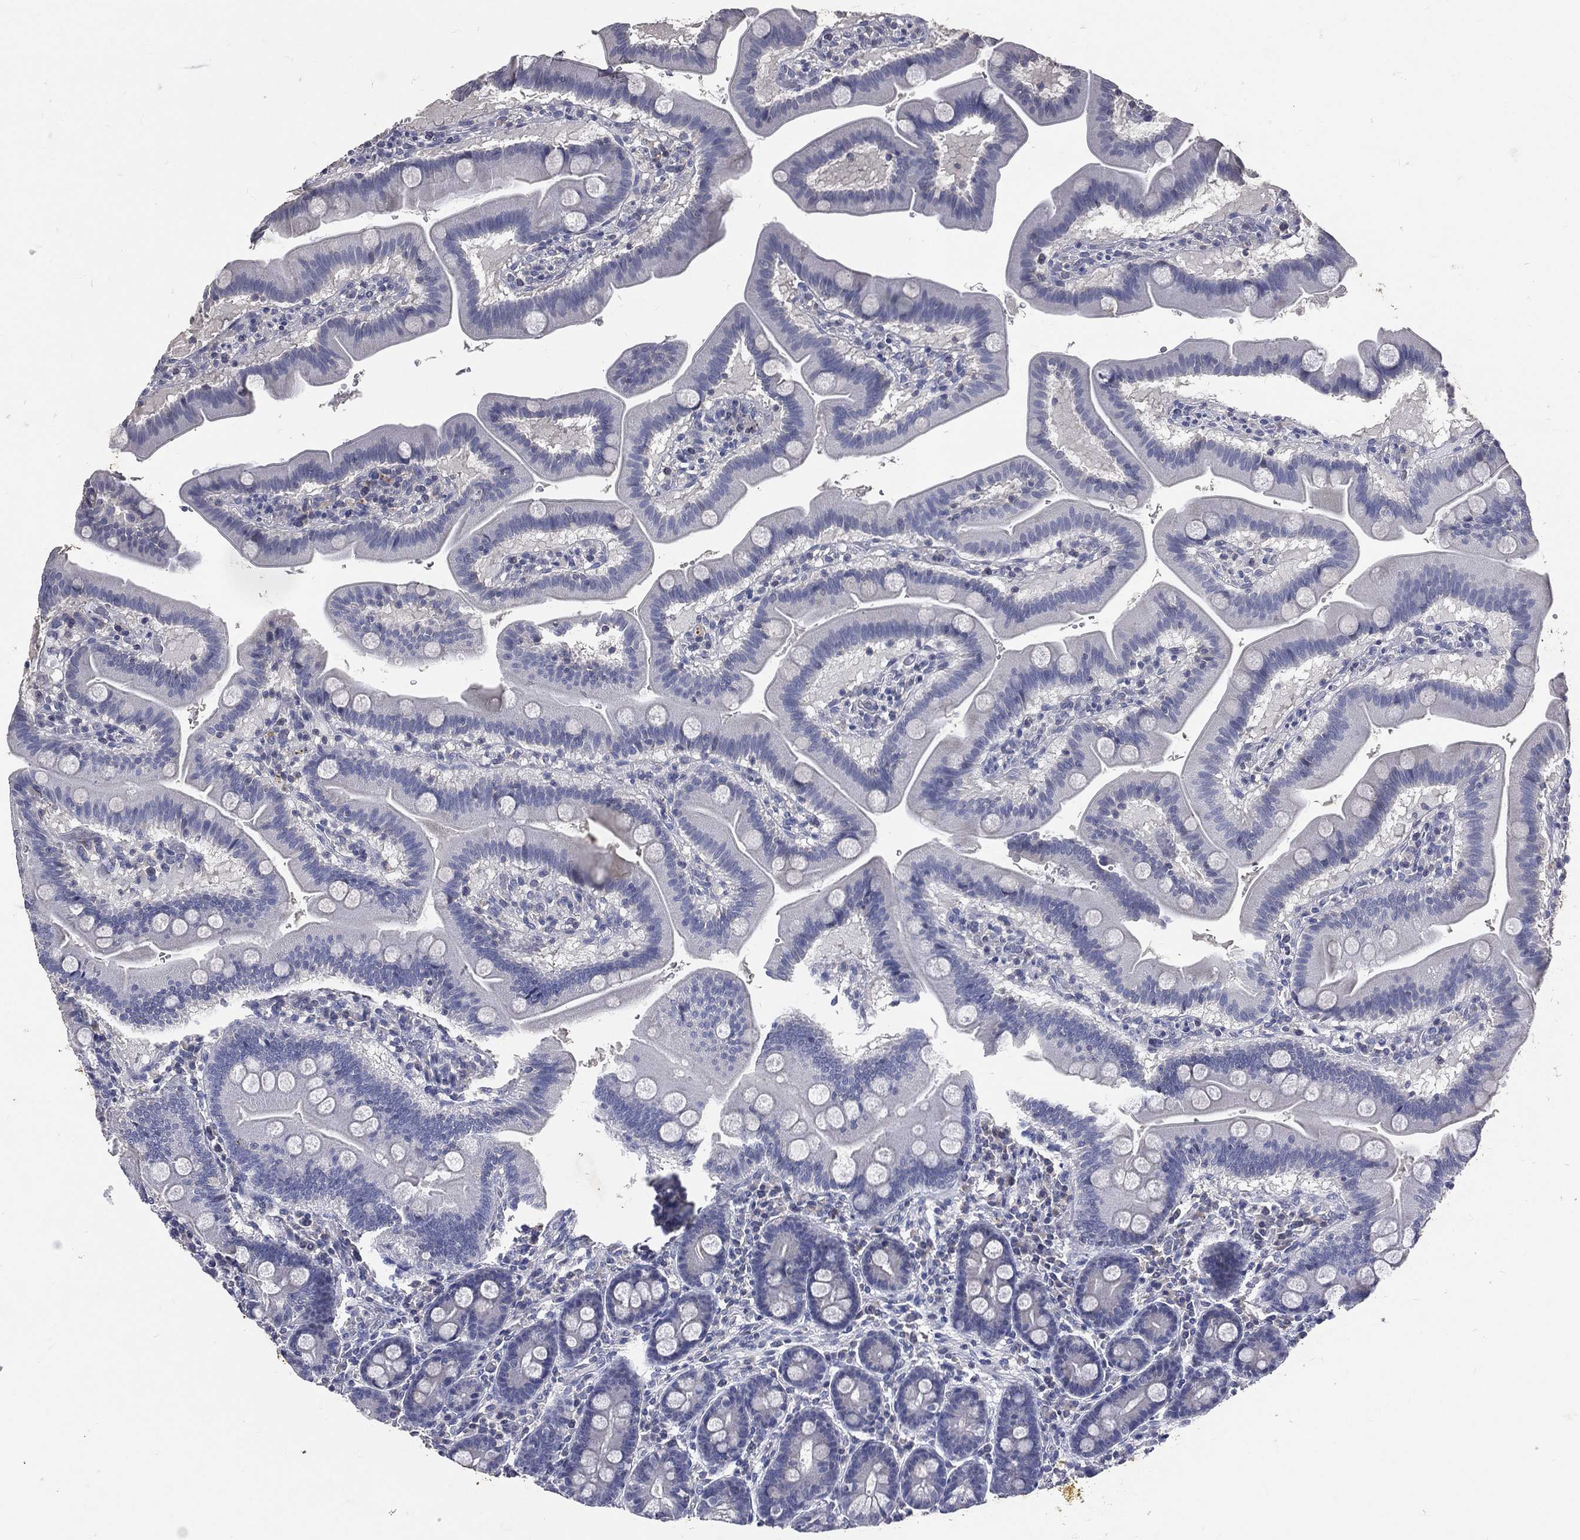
{"staining": {"intensity": "negative", "quantity": "none", "location": "none"}, "tissue": "duodenum", "cell_type": "Glandular cells", "image_type": "normal", "snomed": [{"axis": "morphology", "description": "Normal tissue, NOS"}, {"axis": "topography", "description": "Duodenum"}], "caption": "Immunohistochemical staining of unremarkable human duodenum displays no significant staining in glandular cells. The staining is performed using DAB brown chromogen with nuclei counter-stained in using hematoxylin.", "gene": "SLC34A2", "patient": {"sex": "male", "age": 59}}